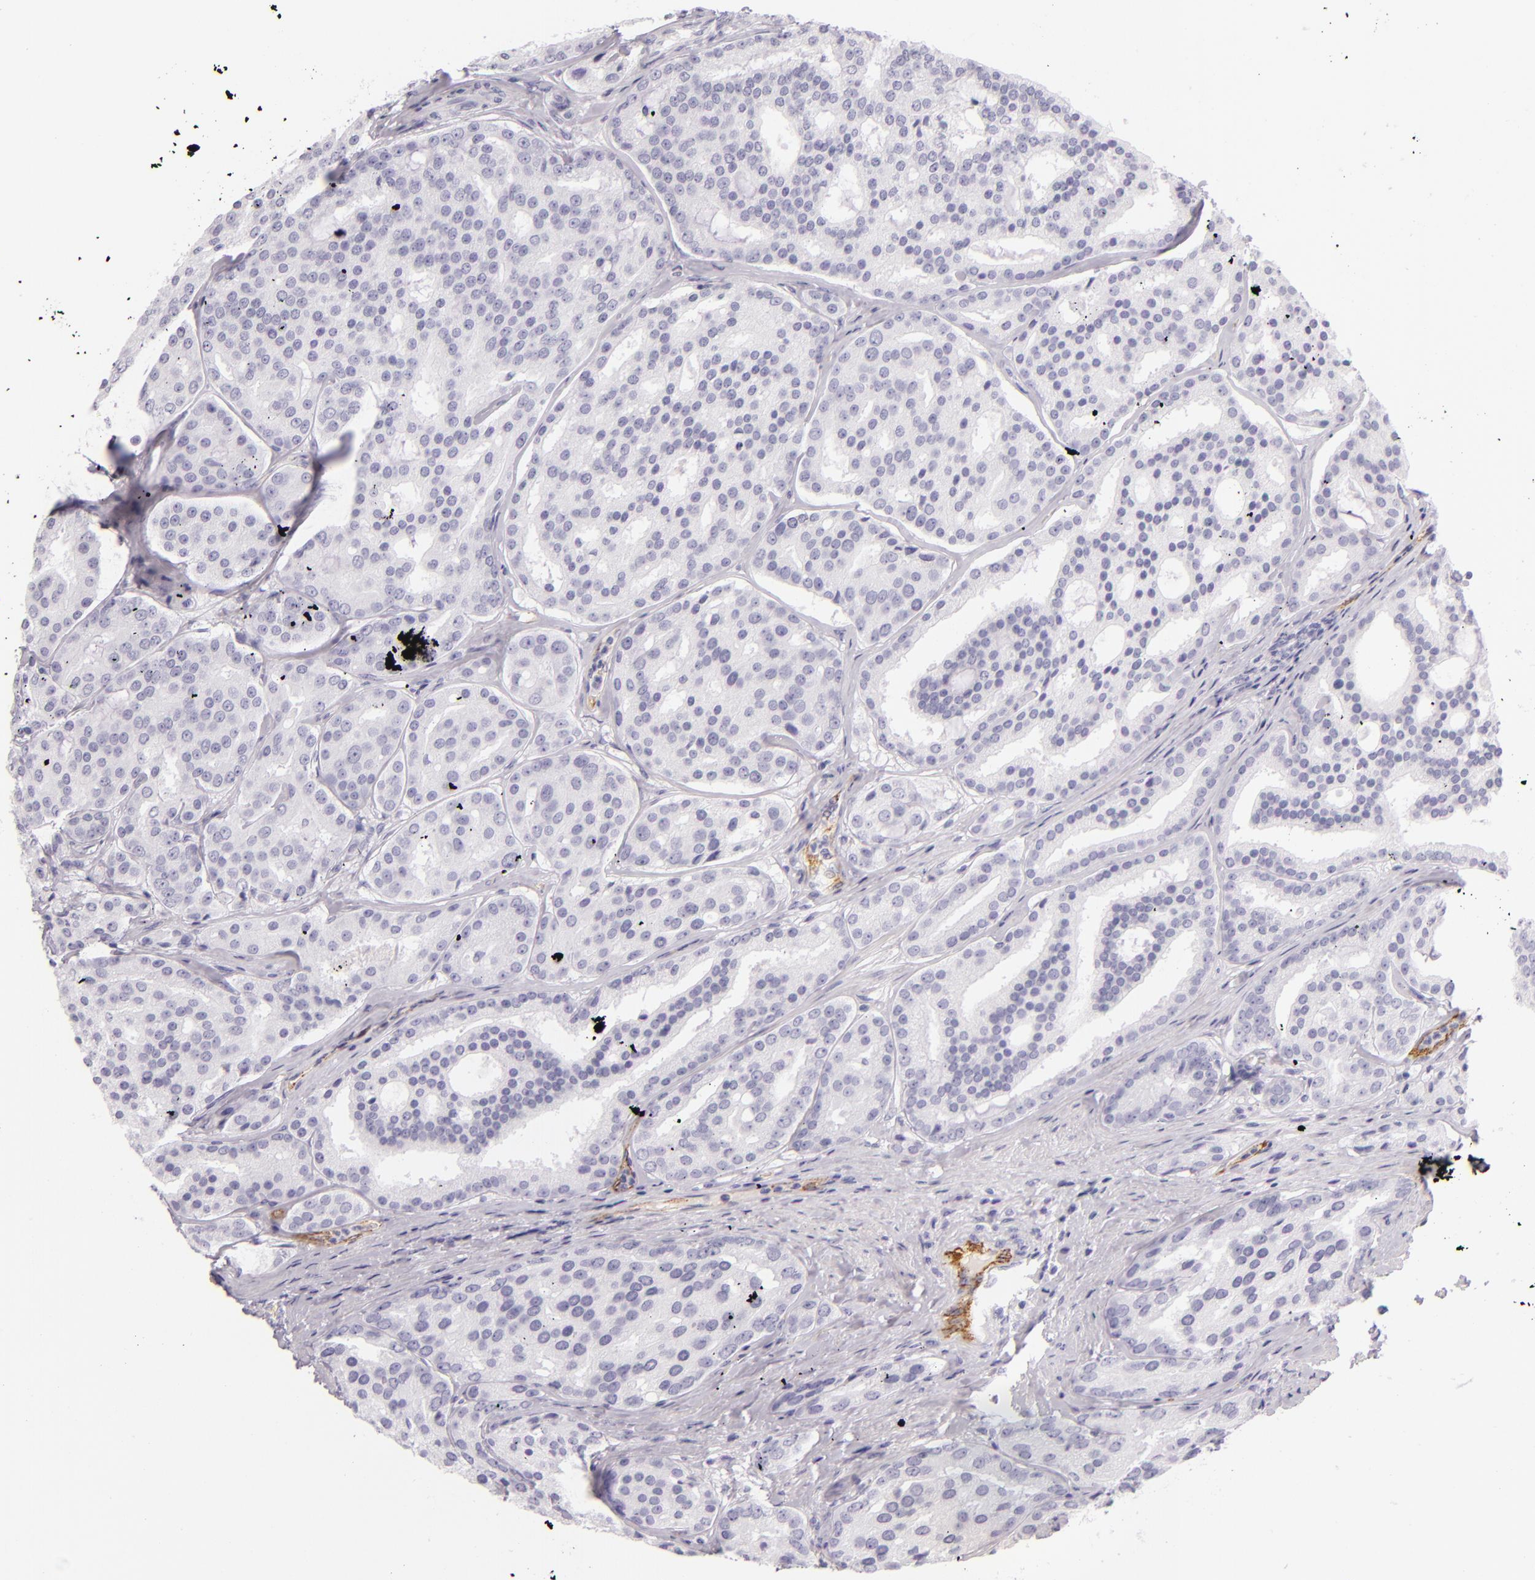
{"staining": {"intensity": "negative", "quantity": "none", "location": "none"}, "tissue": "prostate cancer", "cell_type": "Tumor cells", "image_type": "cancer", "snomed": [{"axis": "morphology", "description": "Adenocarcinoma, High grade"}, {"axis": "topography", "description": "Prostate"}], "caption": "Image shows no protein expression in tumor cells of prostate cancer tissue.", "gene": "SELP", "patient": {"sex": "male", "age": 64}}